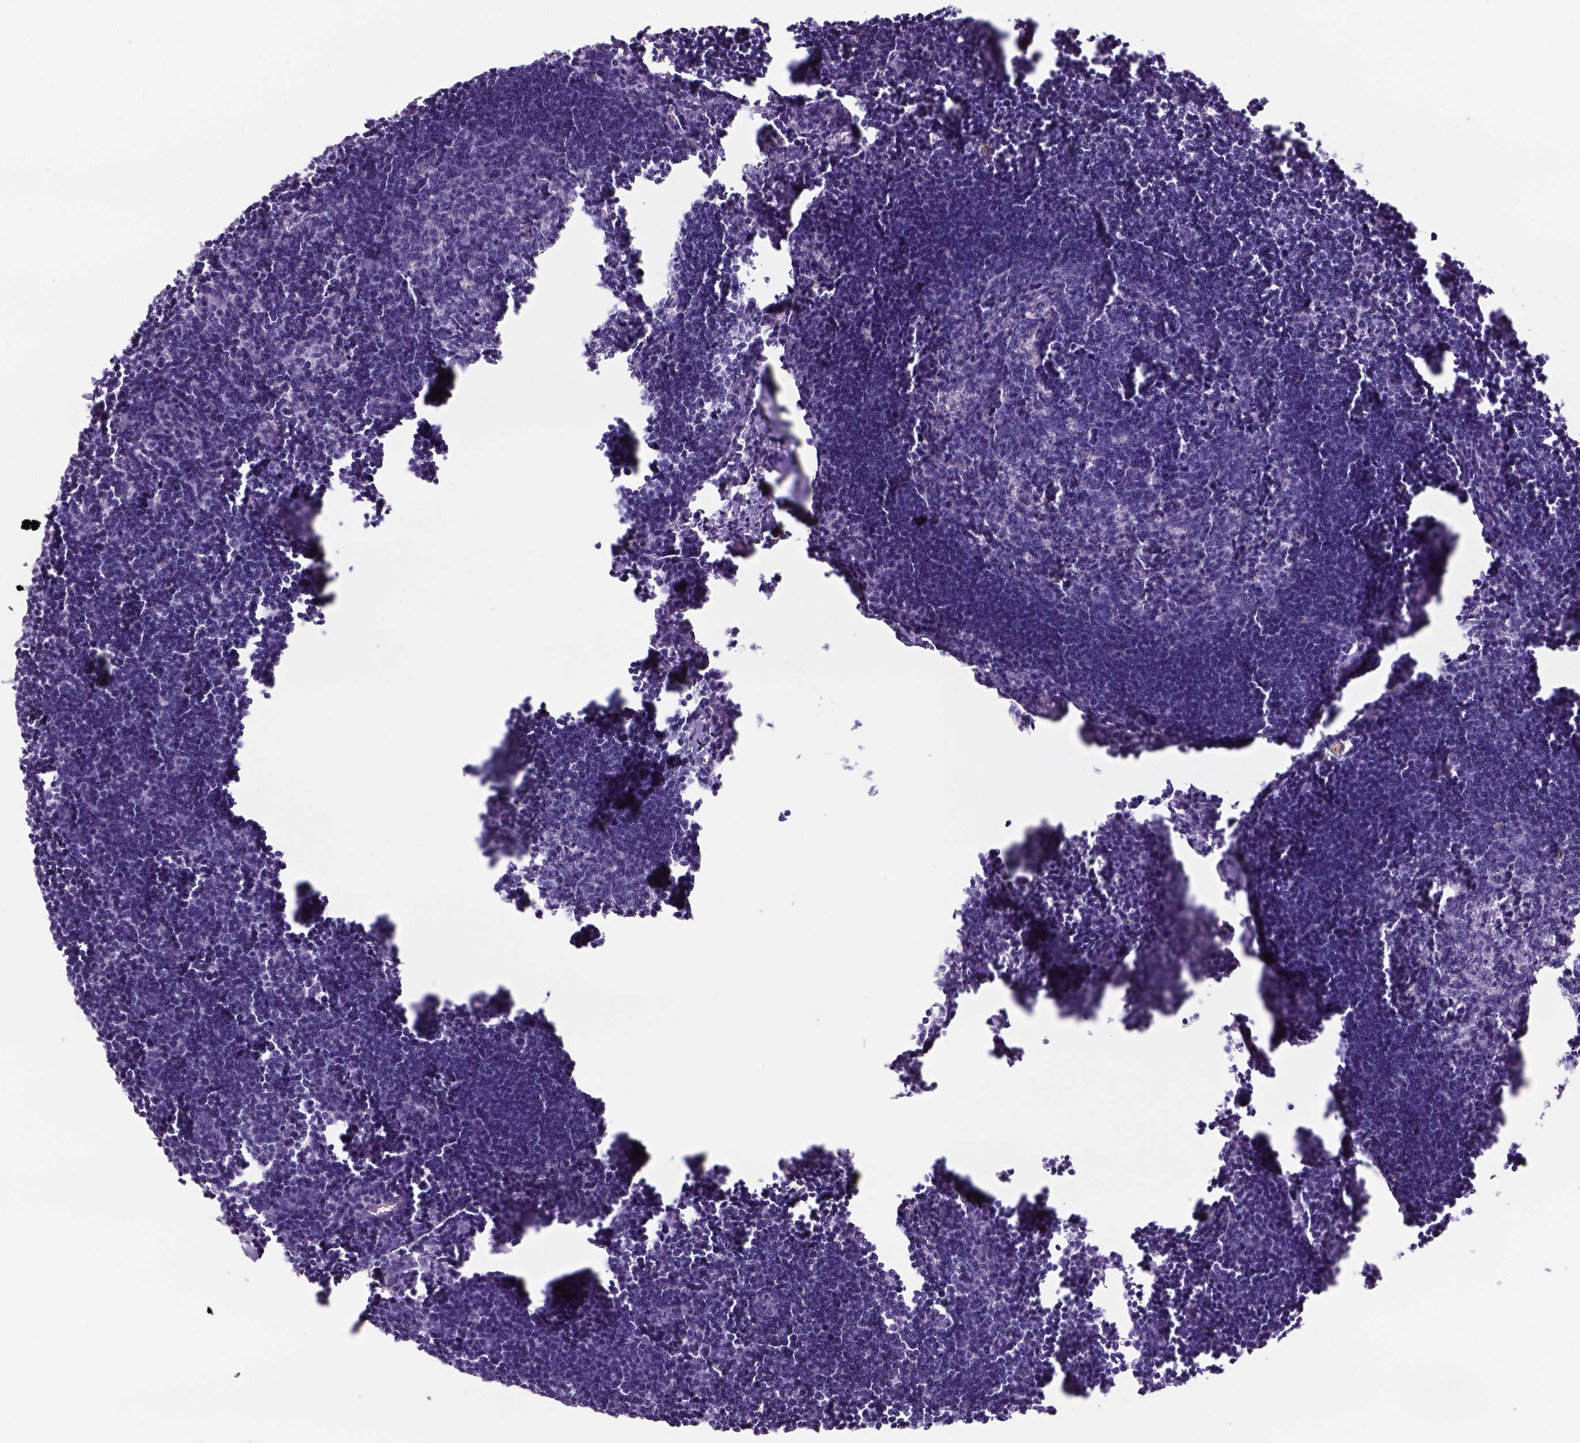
{"staining": {"intensity": "negative", "quantity": "none", "location": "none"}, "tissue": "lymph node", "cell_type": "Germinal center cells", "image_type": "normal", "snomed": [{"axis": "morphology", "description": "Normal tissue, NOS"}, {"axis": "topography", "description": "Lymph node"}], "caption": "This is a histopathology image of immunohistochemistry (IHC) staining of normal lymph node, which shows no expression in germinal center cells. Brightfield microscopy of immunohistochemistry (IHC) stained with DAB (3,3'-diaminobenzidine) (brown) and hematoxylin (blue), captured at high magnification.", "gene": "TENM4", "patient": {"sex": "male", "age": 55}}